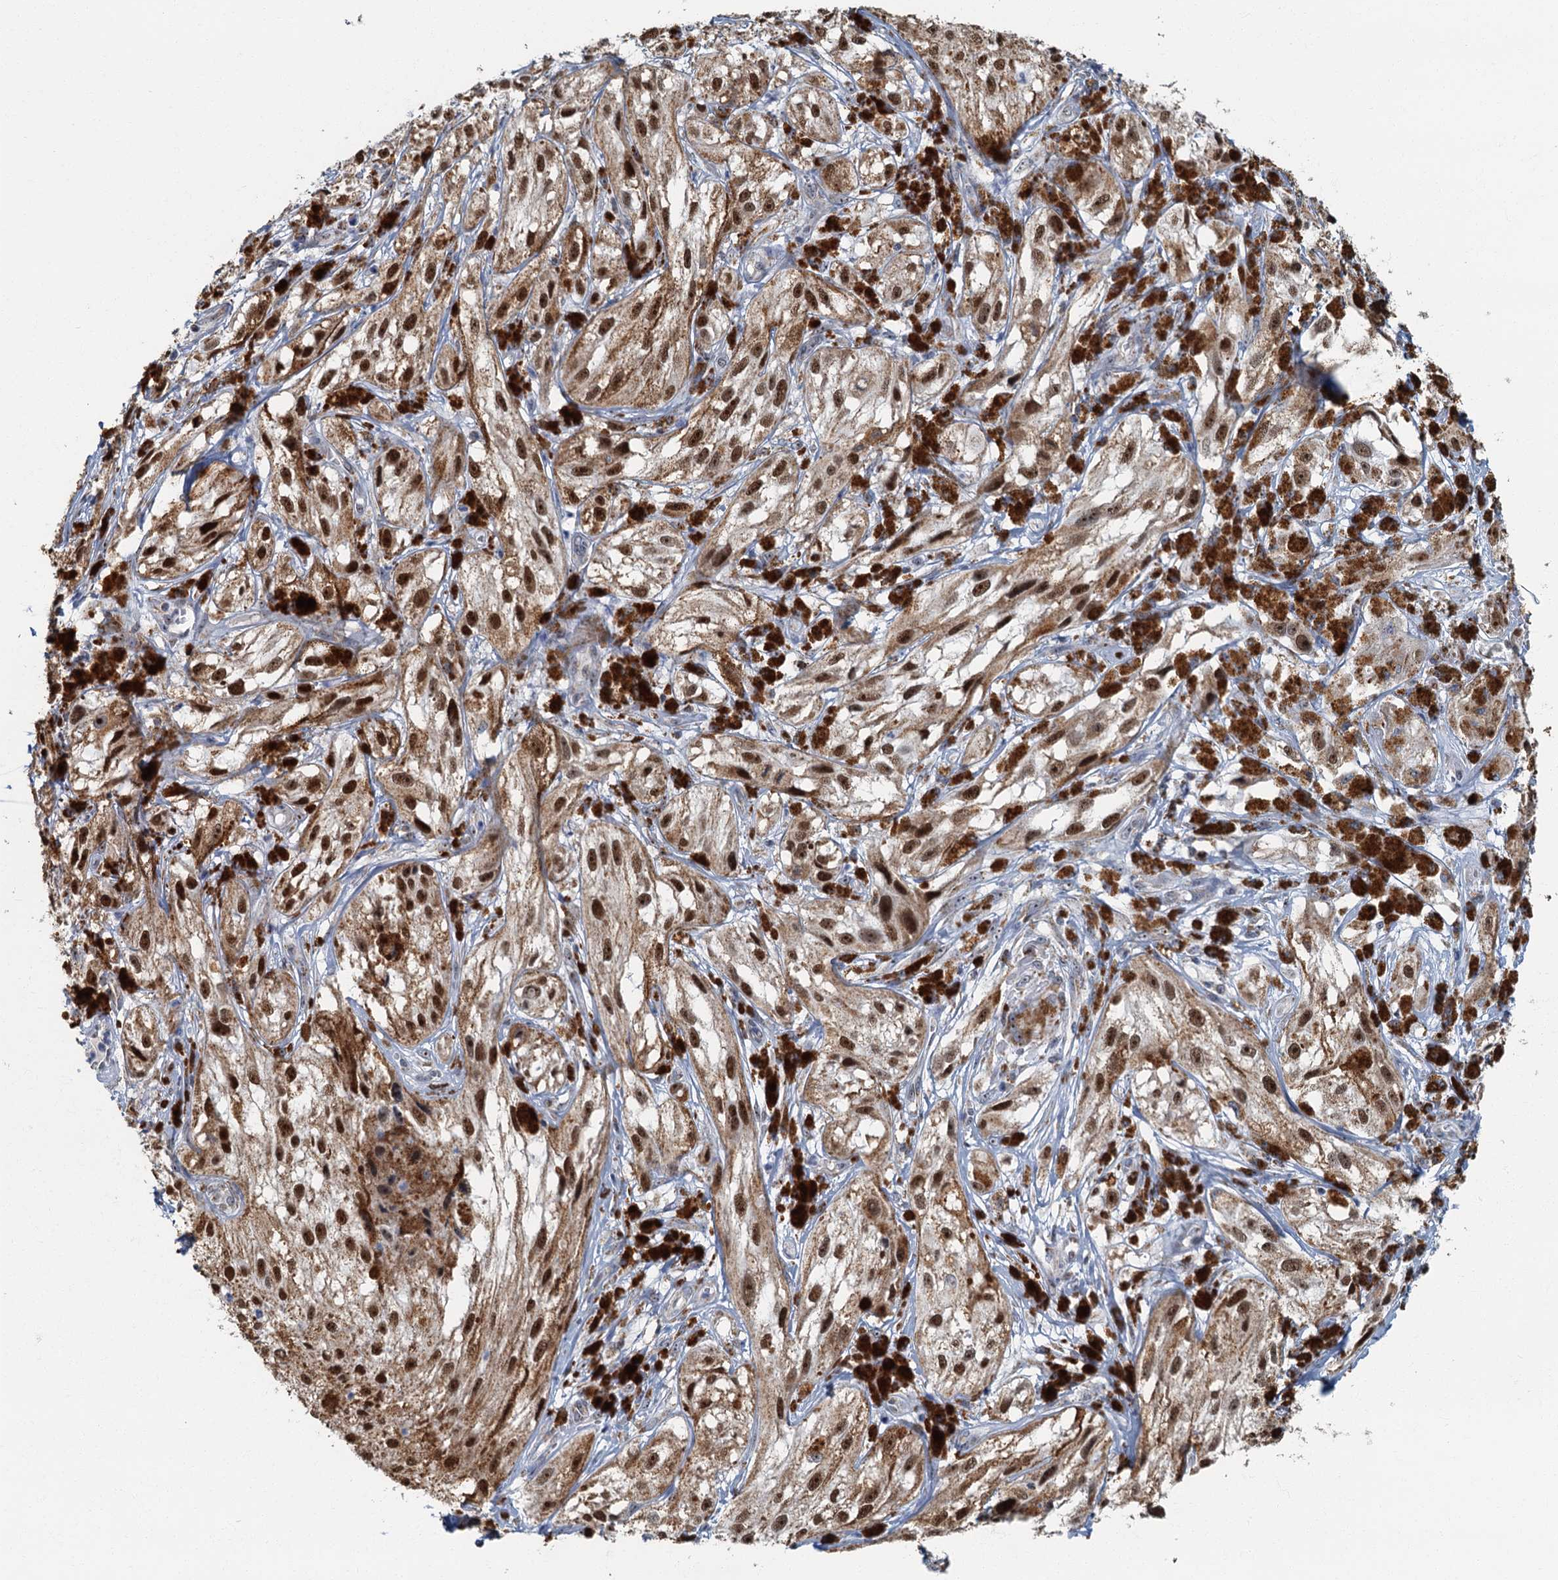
{"staining": {"intensity": "moderate", "quantity": ">75%", "location": "cytoplasmic/membranous,nuclear"}, "tissue": "melanoma", "cell_type": "Tumor cells", "image_type": "cancer", "snomed": [{"axis": "morphology", "description": "Malignant melanoma, NOS"}, {"axis": "topography", "description": "Skin"}], "caption": "High-magnification brightfield microscopy of malignant melanoma stained with DAB (3,3'-diaminobenzidine) (brown) and counterstained with hematoxylin (blue). tumor cells exhibit moderate cytoplasmic/membranous and nuclear staining is identified in about>75% of cells. (DAB (3,3'-diaminobenzidine) = brown stain, brightfield microscopy at high magnification).", "gene": "RAD9B", "patient": {"sex": "male", "age": 88}}